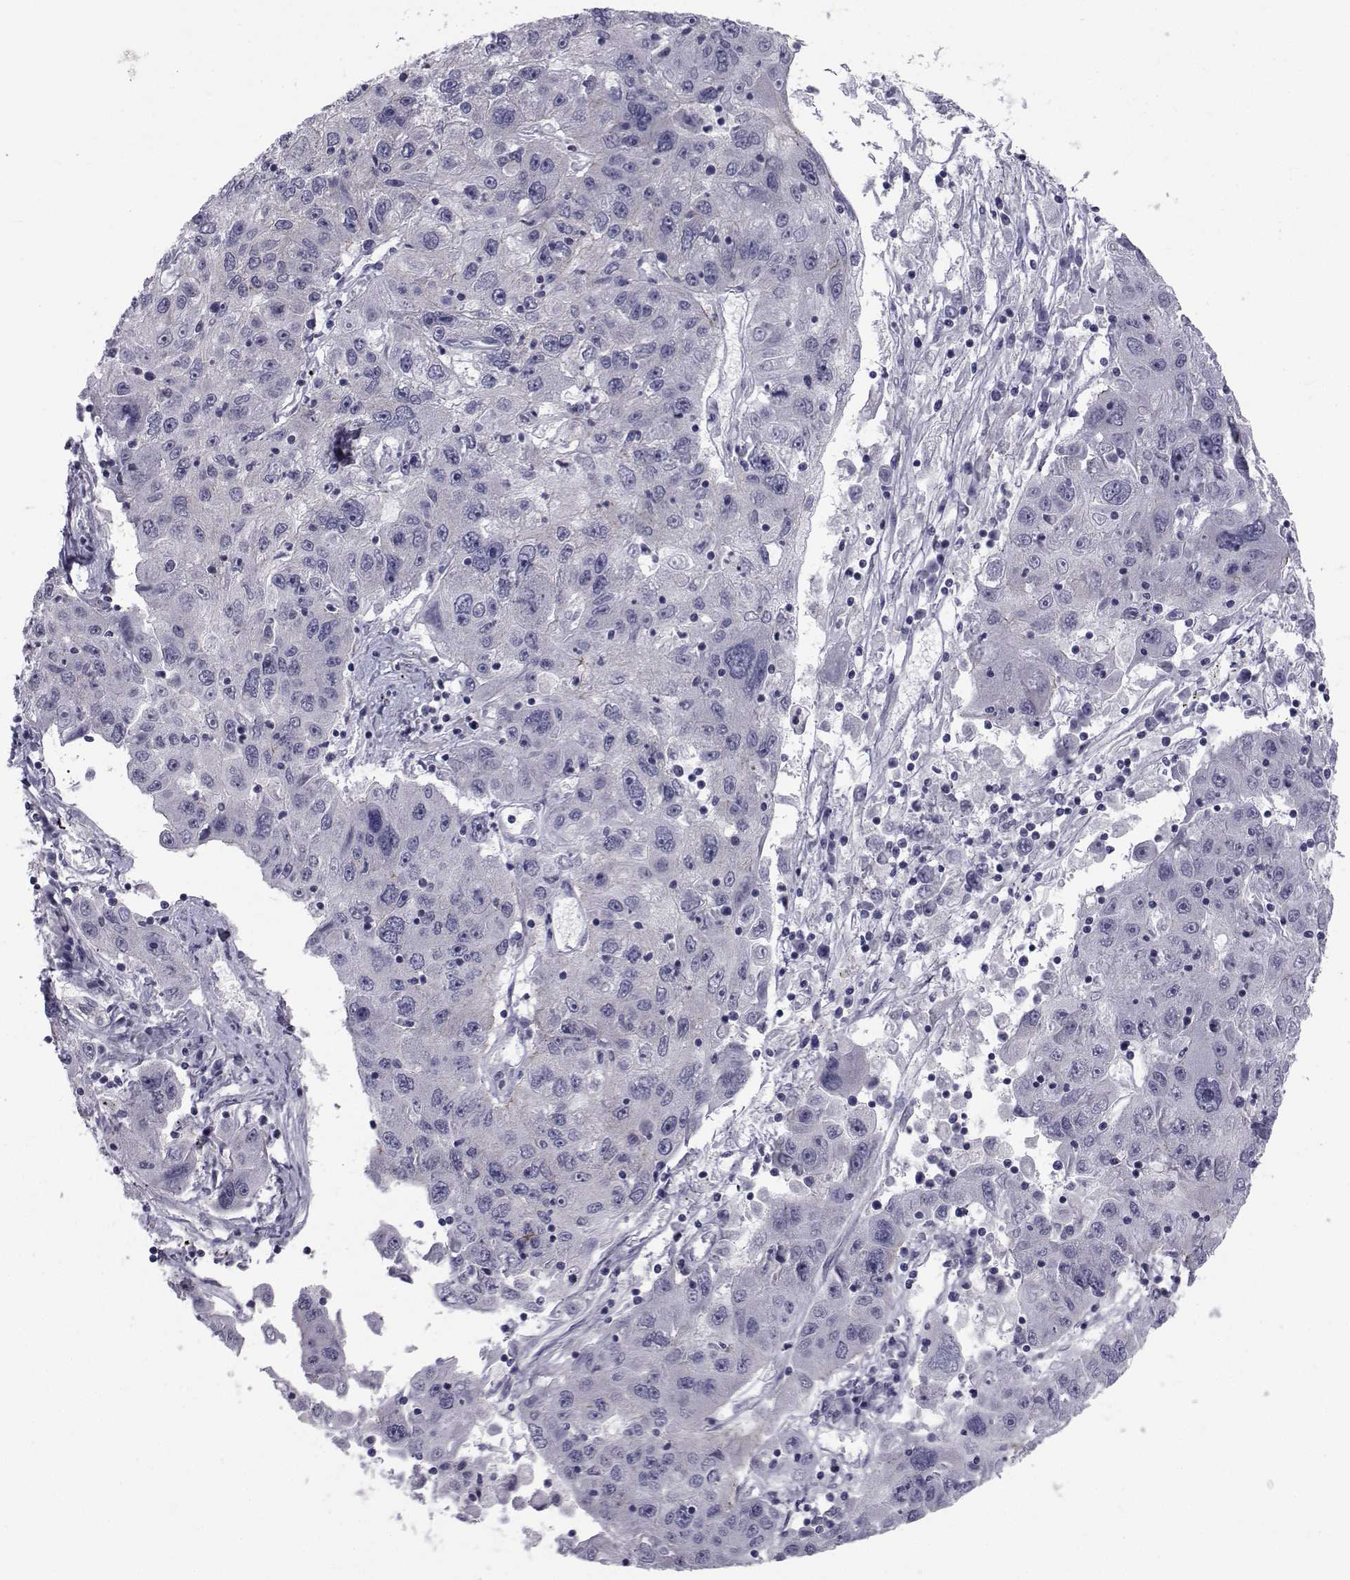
{"staining": {"intensity": "negative", "quantity": "none", "location": "none"}, "tissue": "stomach cancer", "cell_type": "Tumor cells", "image_type": "cancer", "snomed": [{"axis": "morphology", "description": "Adenocarcinoma, NOS"}, {"axis": "topography", "description": "Stomach"}], "caption": "Tumor cells are negative for brown protein staining in stomach cancer (adenocarcinoma). (Stains: DAB immunohistochemistry with hematoxylin counter stain, Microscopy: brightfield microscopy at high magnification).", "gene": "SLC30A10", "patient": {"sex": "male", "age": 56}}